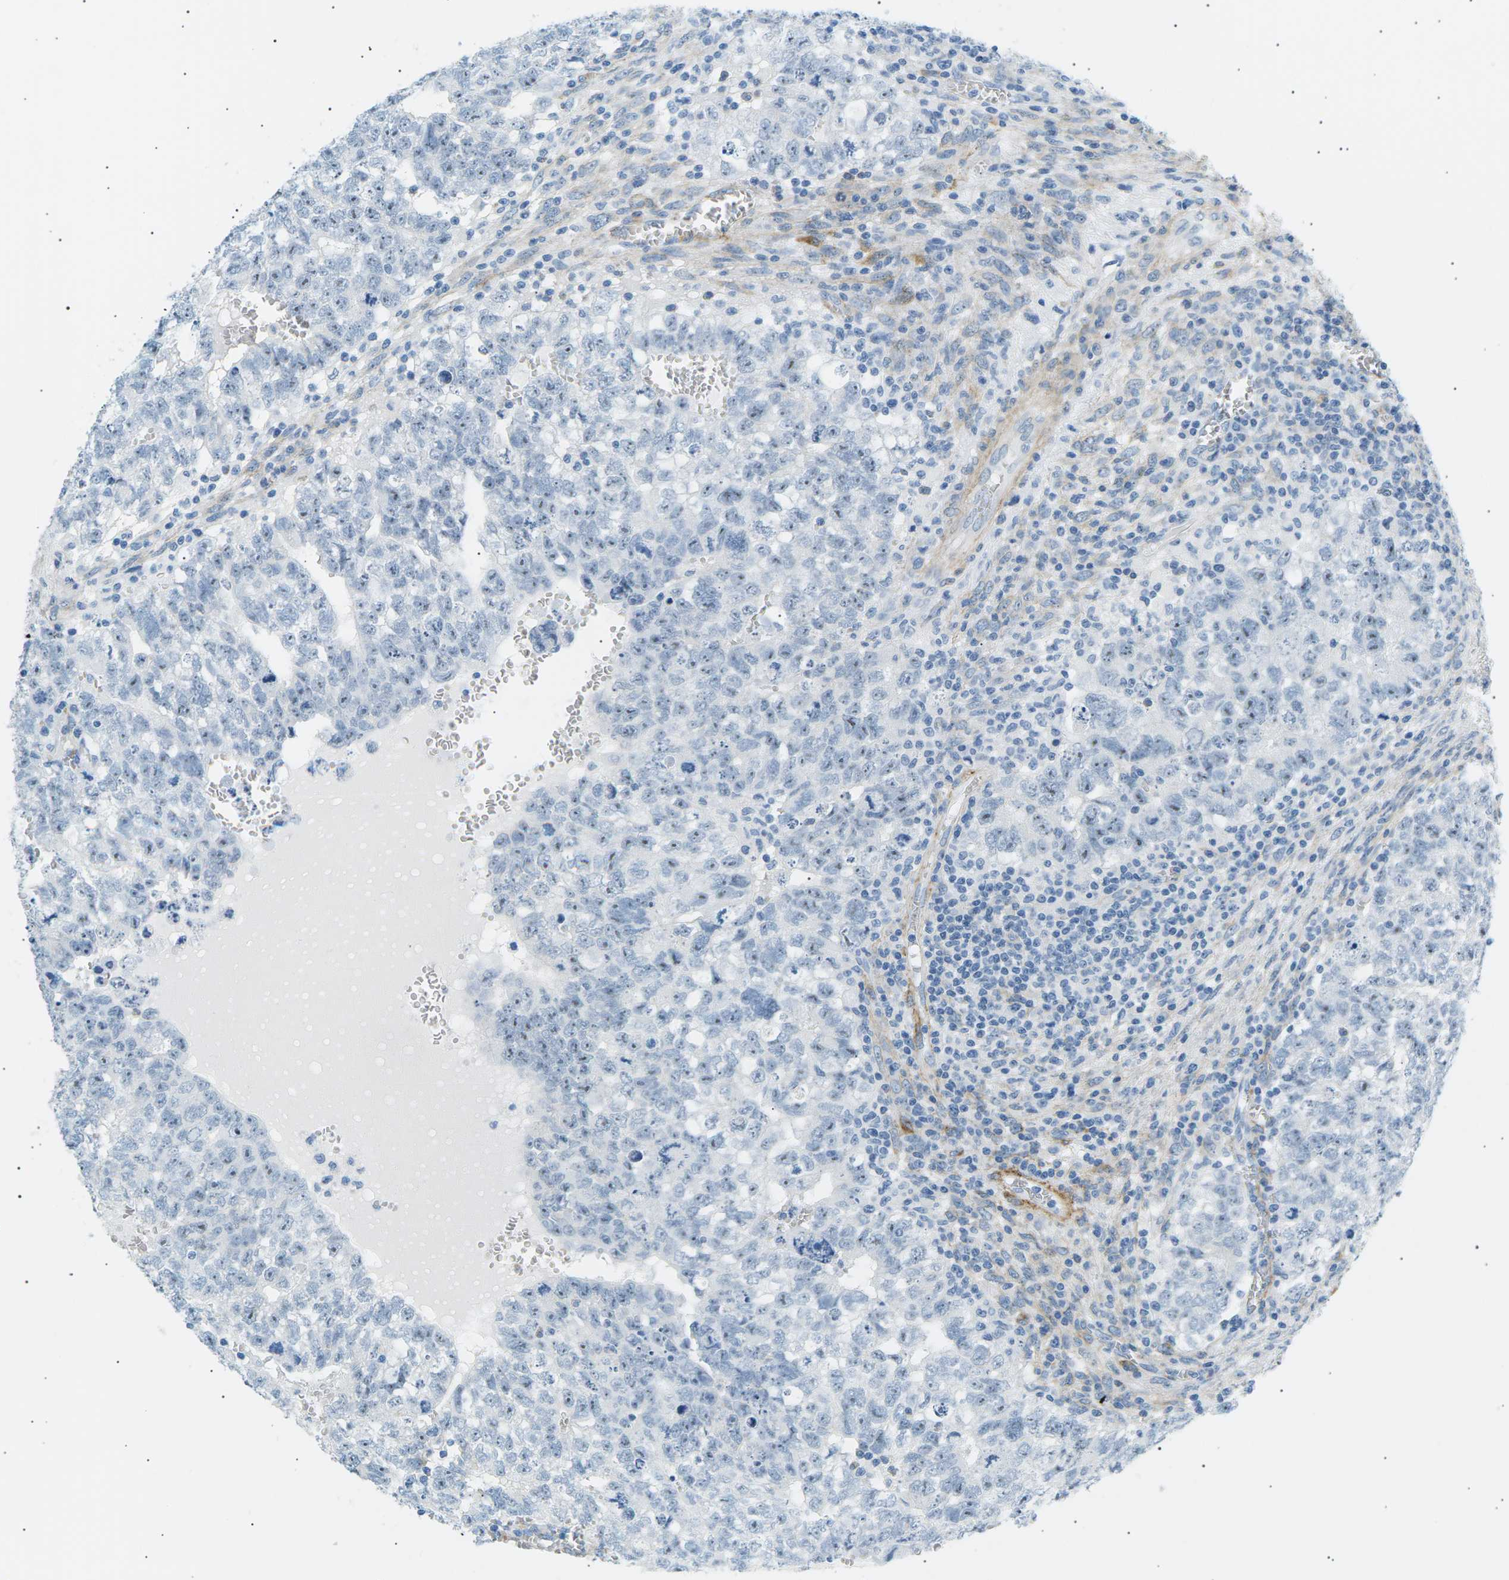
{"staining": {"intensity": "negative", "quantity": "none", "location": "none"}, "tissue": "testis cancer", "cell_type": "Tumor cells", "image_type": "cancer", "snomed": [{"axis": "morphology", "description": "Seminoma, NOS"}, {"axis": "morphology", "description": "Carcinoma, Embryonal, NOS"}, {"axis": "topography", "description": "Testis"}], "caption": "IHC image of human testis cancer (seminoma) stained for a protein (brown), which displays no positivity in tumor cells.", "gene": "SEPTIN5", "patient": {"sex": "male", "age": 38}}